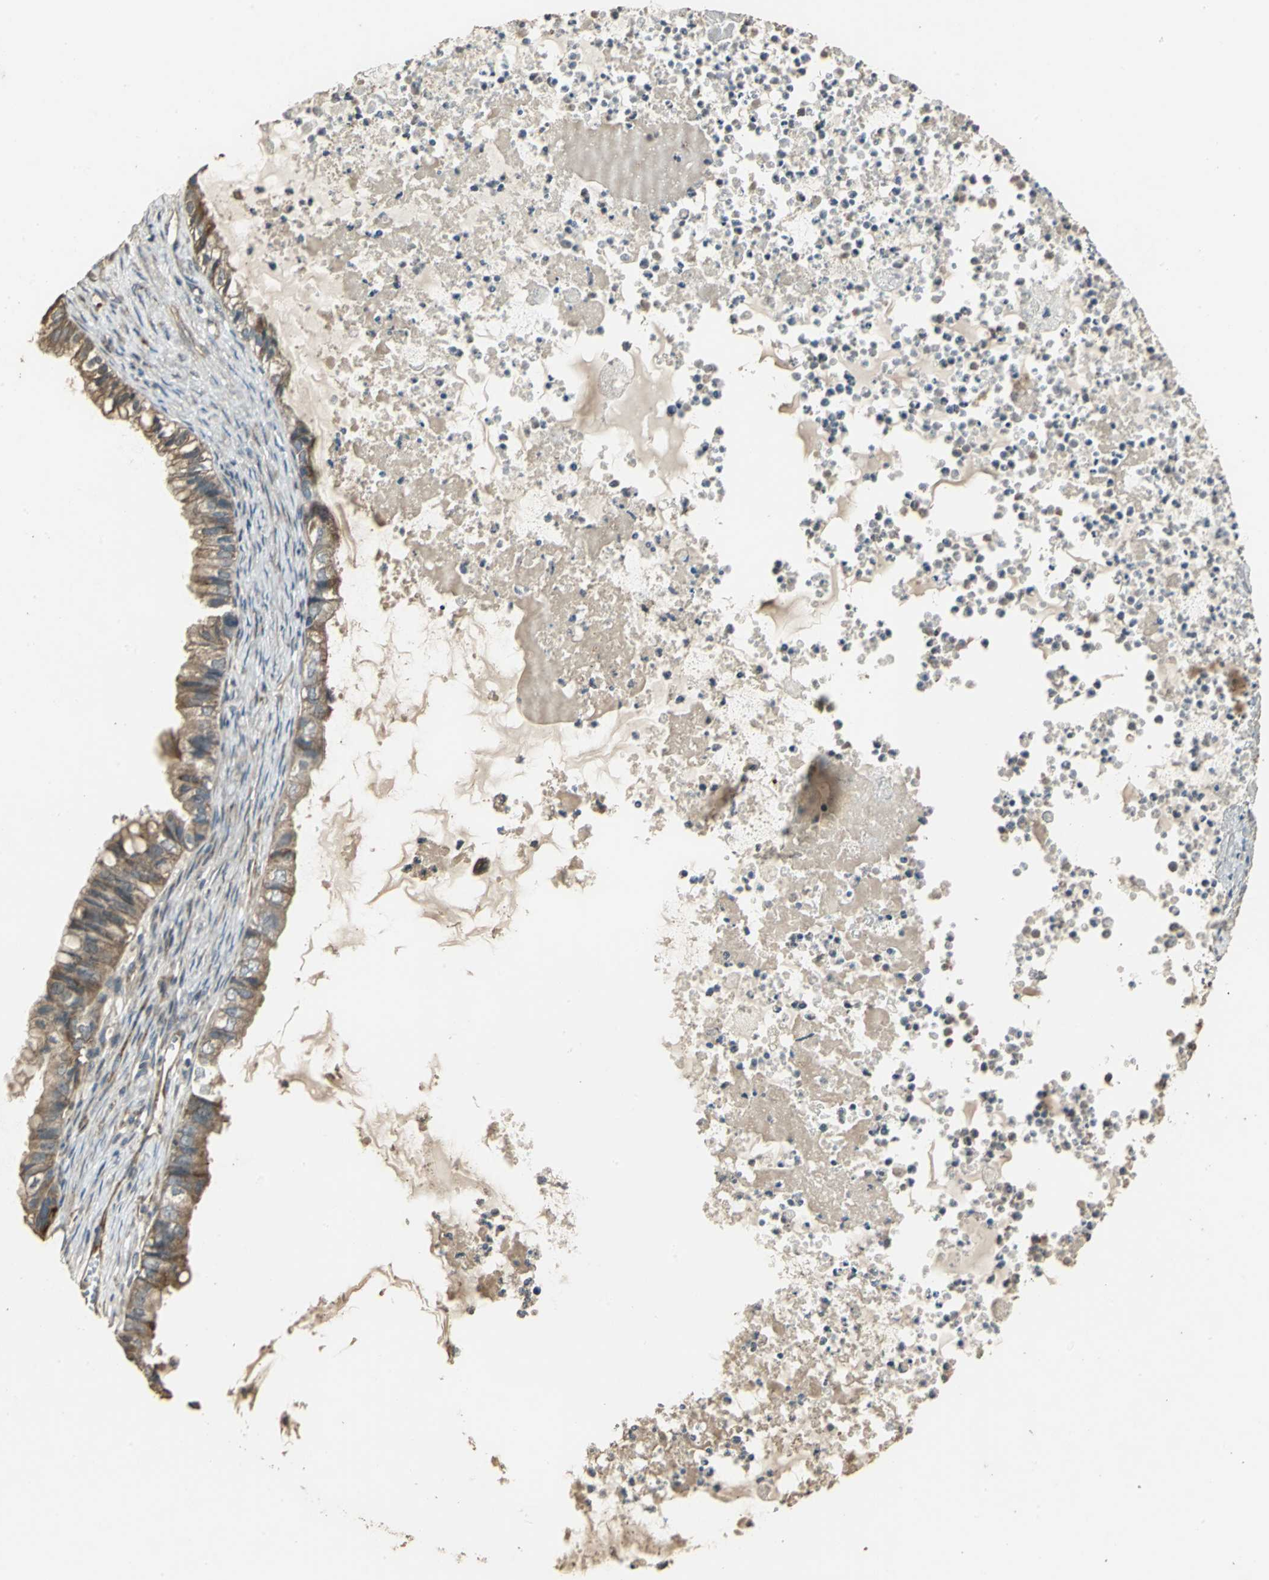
{"staining": {"intensity": "strong", "quantity": ">75%", "location": "cytoplasmic/membranous"}, "tissue": "ovarian cancer", "cell_type": "Tumor cells", "image_type": "cancer", "snomed": [{"axis": "morphology", "description": "Cystadenocarcinoma, mucinous, NOS"}, {"axis": "topography", "description": "Ovary"}], "caption": "Immunohistochemistry (IHC) of ovarian cancer (mucinous cystadenocarcinoma) reveals high levels of strong cytoplasmic/membranous staining in about >75% of tumor cells.", "gene": "KANK1", "patient": {"sex": "female", "age": 80}}